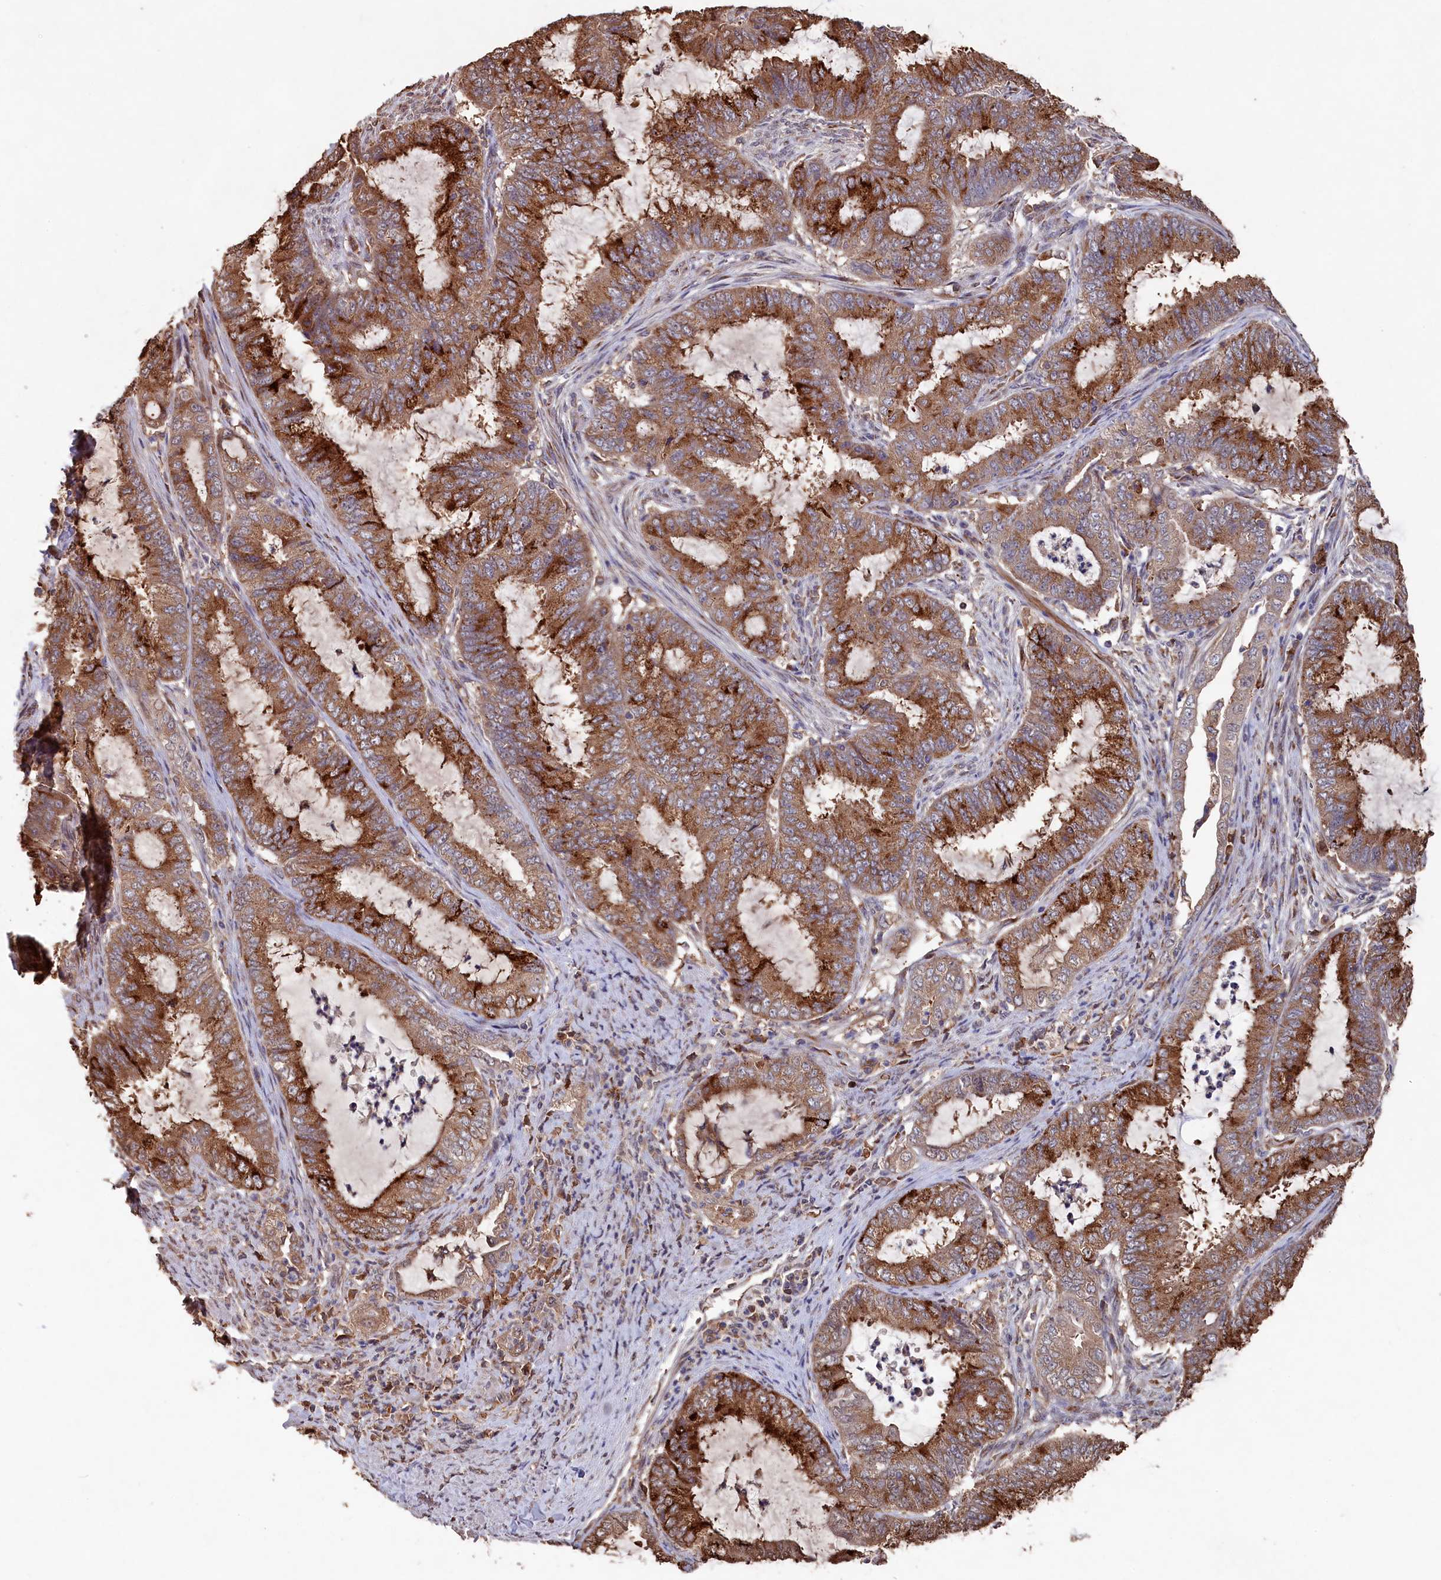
{"staining": {"intensity": "strong", "quantity": ">75%", "location": "cytoplasmic/membranous"}, "tissue": "endometrial cancer", "cell_type": "Tumor cells", "image_type": "cancer", "snomed": [{"axis": "morphology", "description": "Adenocarcinoma, NOS"}, {"axis": "topography", "description": "Endometrium"}], "caption": "About >75% of tumor cells in human endometrial cancer display strong cytoplasmic/membranous protein positivity as visualized by brown immunohistochemical staining.", "gene": "NAA60", "patient": {"sex": "female", "age": 51}}